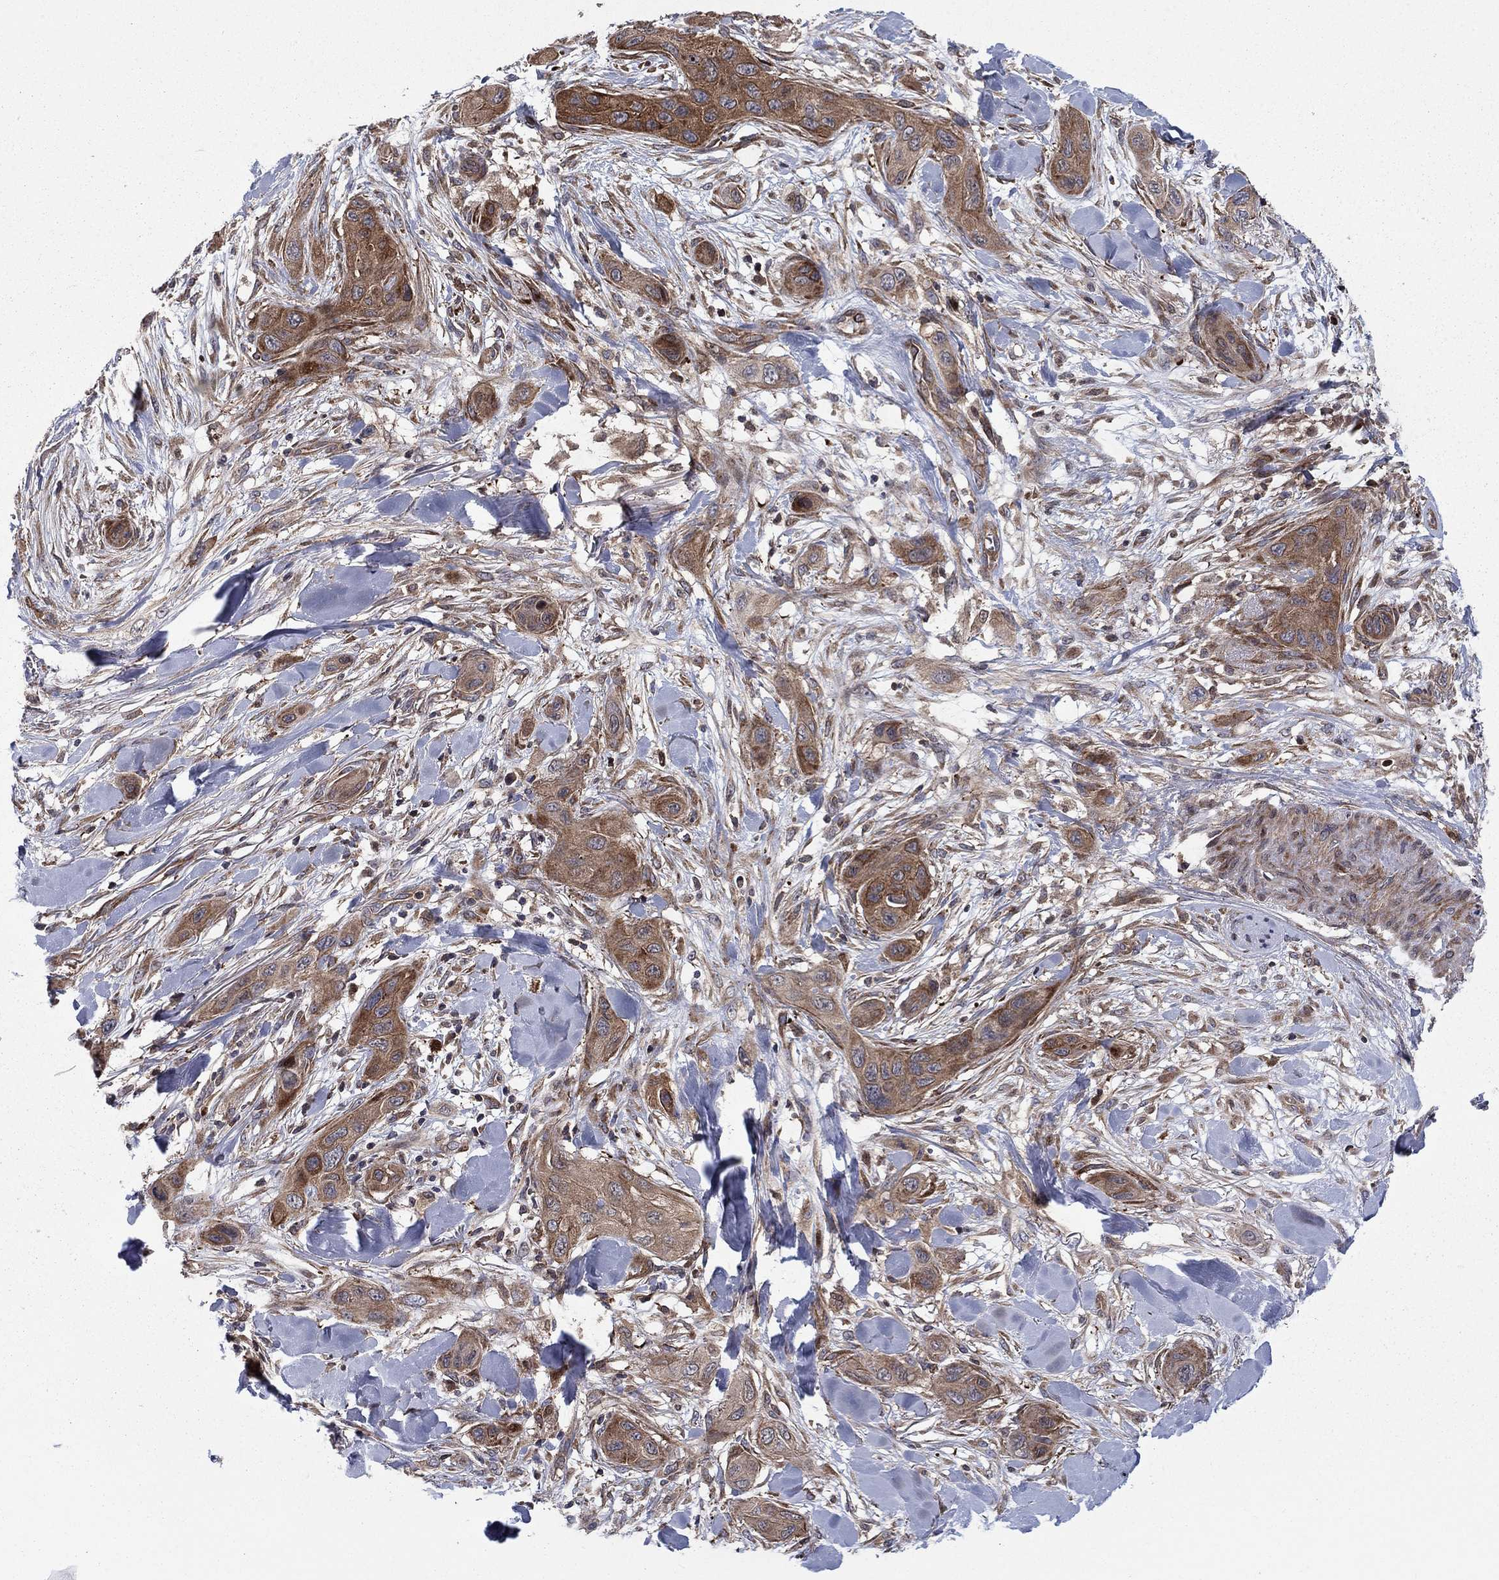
{"staining": {"intensity": "moderate", "quantity": ">75%", "location": "cytoplasmic/membranous"}, "tissue": "skin cancer", "cell_type": "Tumor cells", "image_type": "cancer", "snomed": [{"axis": "morphology", "description": "Squamous cell carcinoma, NOS"}, {"axis": "topography", "description": "Skin"}], "caption": "Human skin cancer stained for a protein (brown) shows moderate cytoplasmic/membranous positive expression in about >75% of tumor cells.", "gene": "HDAC4", "patient": {"sex": "male", "age": 78}}